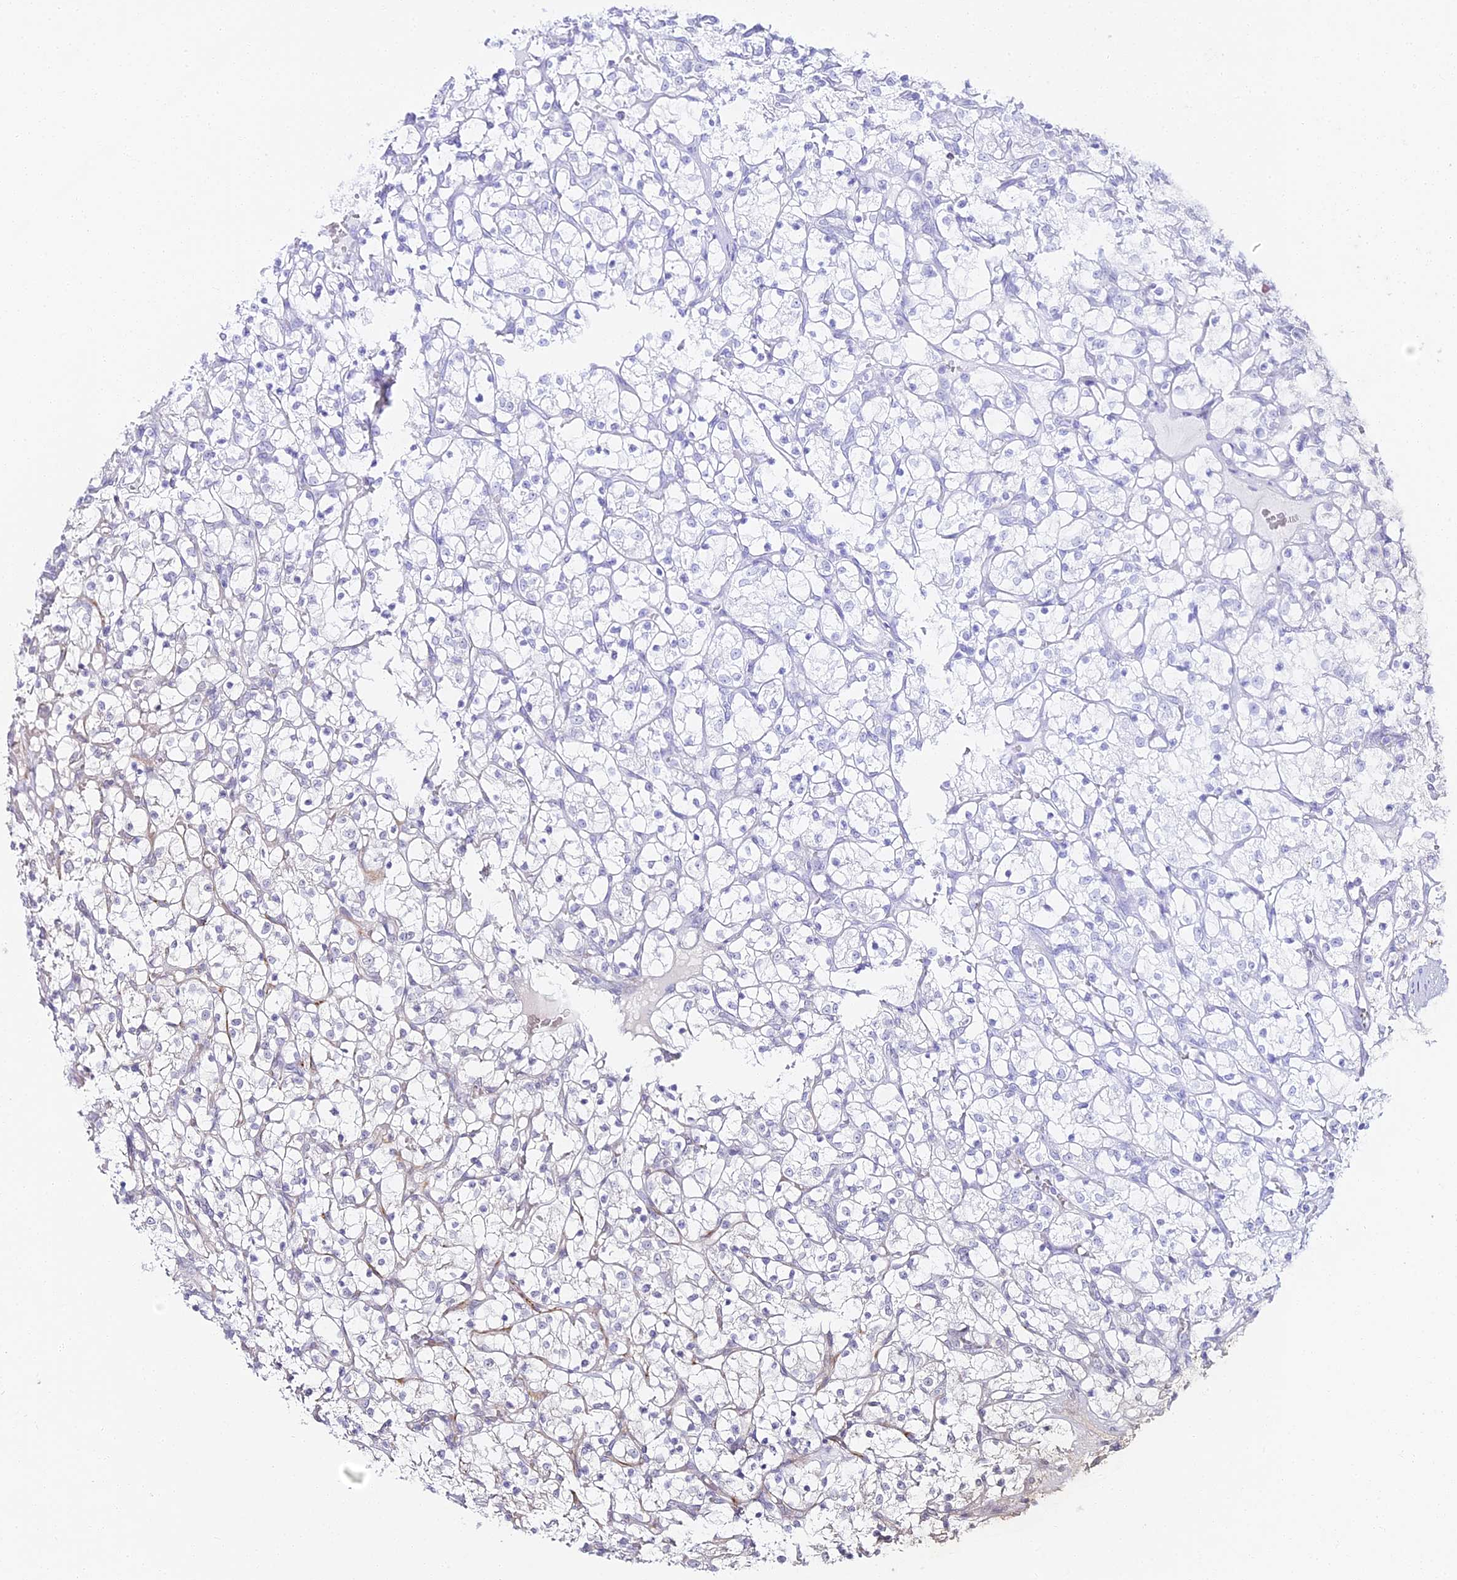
{"staining": {"intensity": "negative", "quantity": "none", "location": "none"}, "tissue": "renal cancer", "cell_type": "Tumor cells", "image_type": "cancer", "snomed": [{"axis": "morphology", "description": "Adenocarcinoma, NOS"}, {"axis": "topography", "description": "Kidney"}], "caption": "Tumor cells are negative for protein expression in human adenocarcinoma (renal).", "gene": "ALPG", "patient": {"sex": "female", "age": 69}}